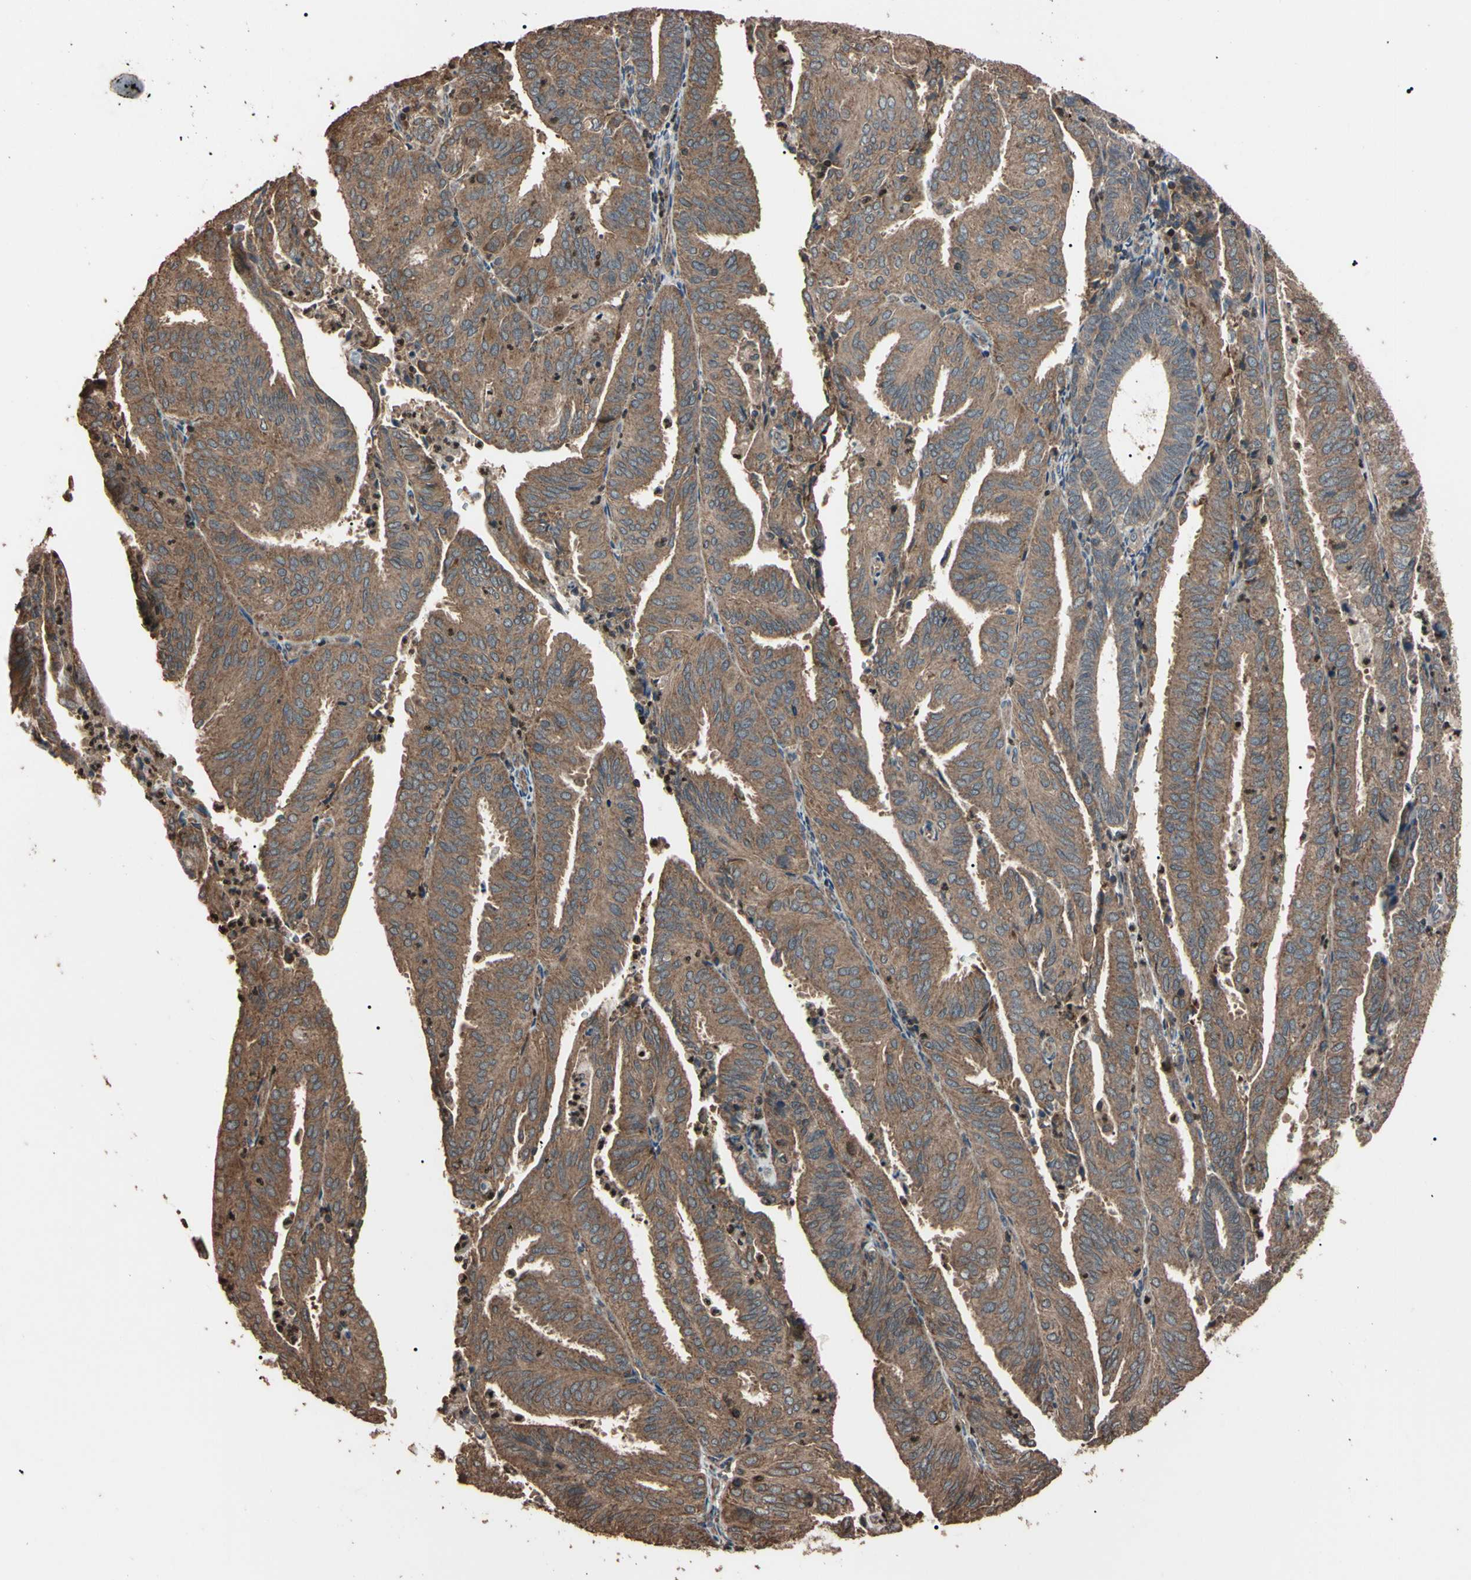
{"staining": {"intensity": "moderate", "quantity": ">75%", "location": "cytoplasmic/membranous"}, "tissue": "endometrial cancer", "cell_type": "Tumor cells", "image_type": "cancer", "snomed": [{"axis": "morphology", "description": "Adenocarcinoma, NOS"}, {"axis": "topography", "description": "Uterus"}], "caption": "Endometrial cancer was stained to show a protein in brown. There is medium levels of moderate cytoplasmic/membranous positivity in approximately >75% of tumor cells.", "gene": "TNFRSF1A", "patient": {"sex": "female", "age": 60}}